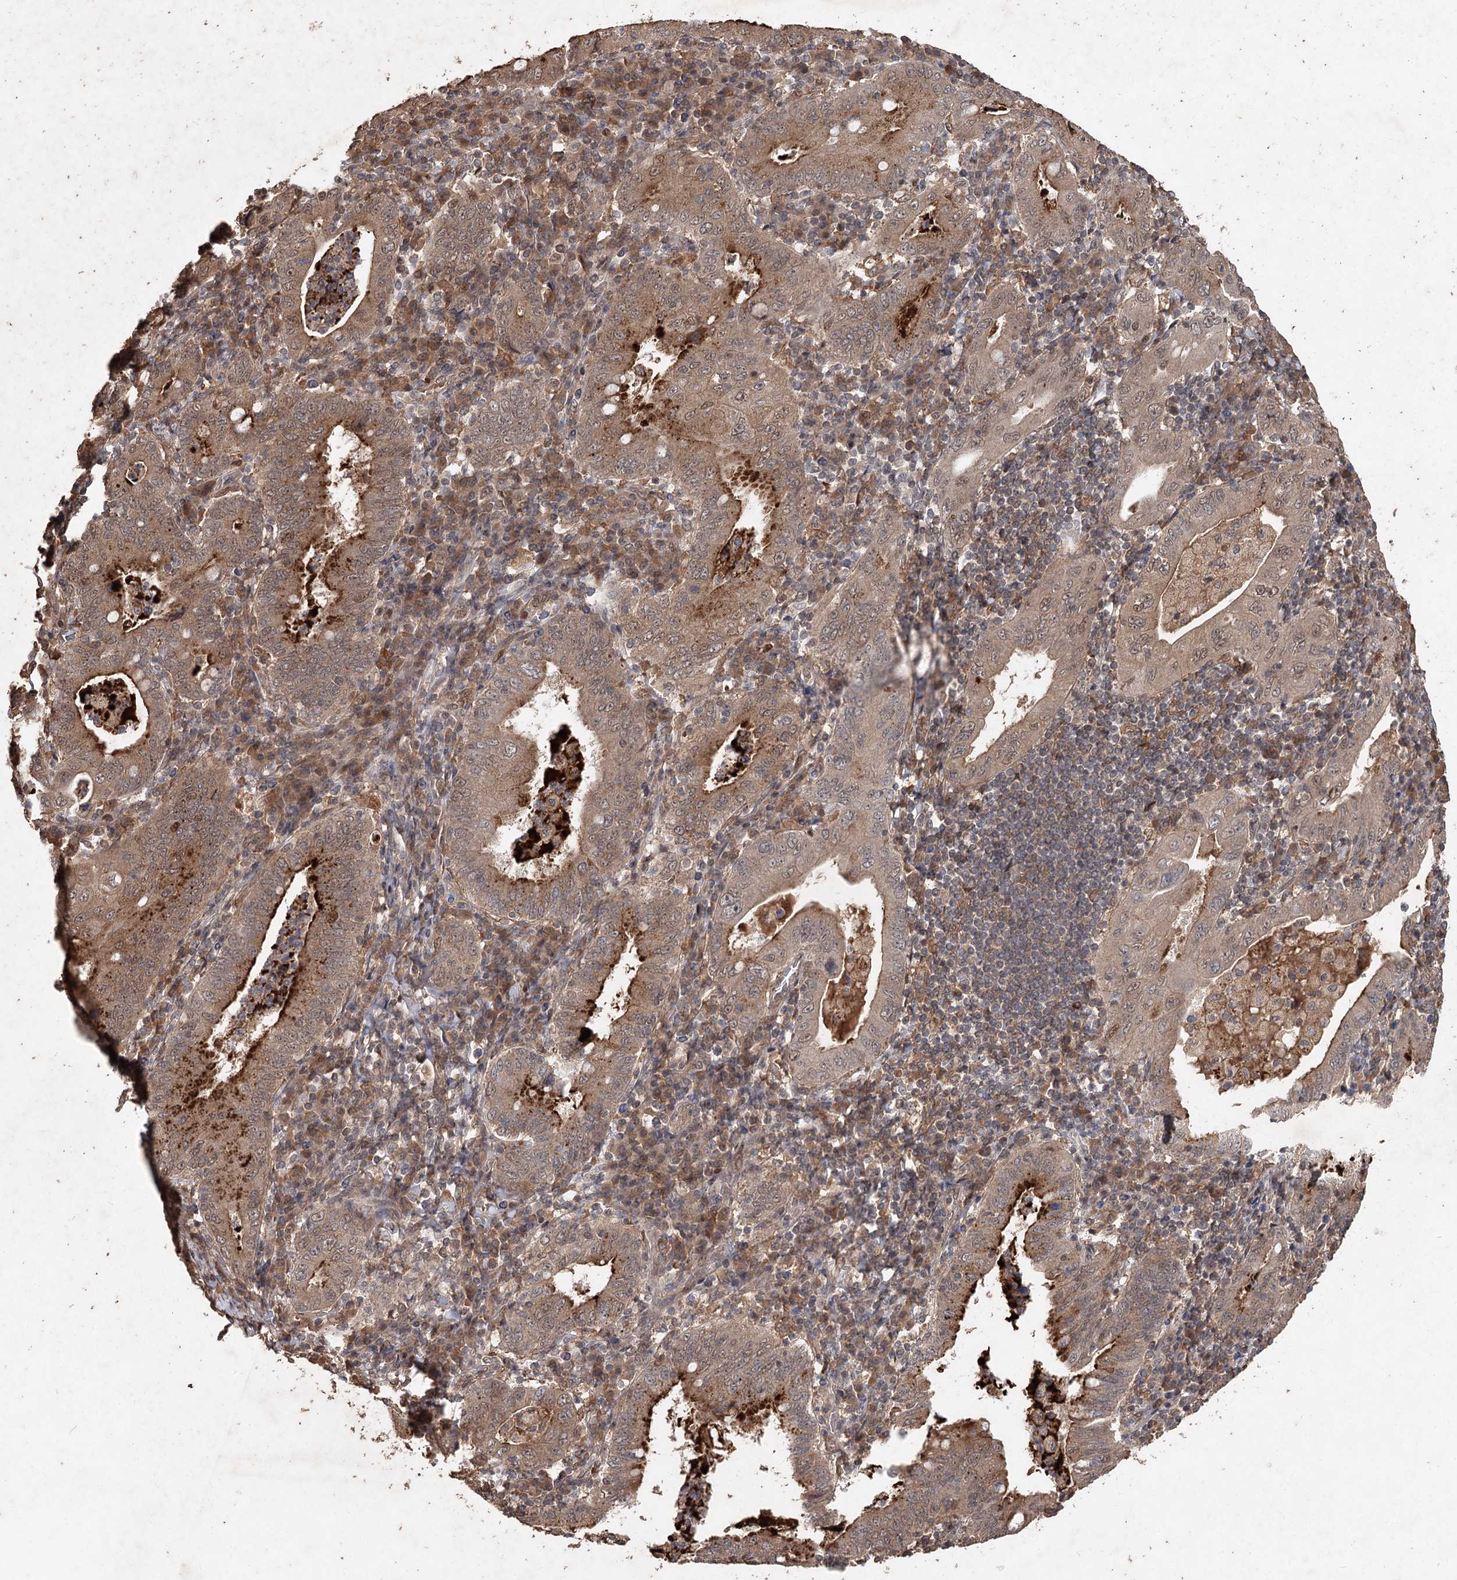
{"staining": {"intensity": "moderate", "quantity": ">75%", "location": "cytoplasmic/membranous,nuclear"}, "tissue": "stomach cancer", "cell_type": "Tumor cells", "image_type": "cancer", "snomed": [{"axis": "morphology", "description": "Normal tissue, NOS"}, {"axis": "morphology", "description": "Adenocarcinoma, NOS"}, {"axis": "topography", "description": "Esophagus"}, {"axis": "topography", "description": "Stomach, upper"}, {"axis": "topography", "description": "Peripheral nerve tissue"}], "caption": "A brown stain labels moderate cytoplasmic/membranous and nuclear positivity of a protein in human stomach adenocarcinoma tumor cells.", "gene": "FBXO7", "patient": {"sex": "male", "age": 62}}